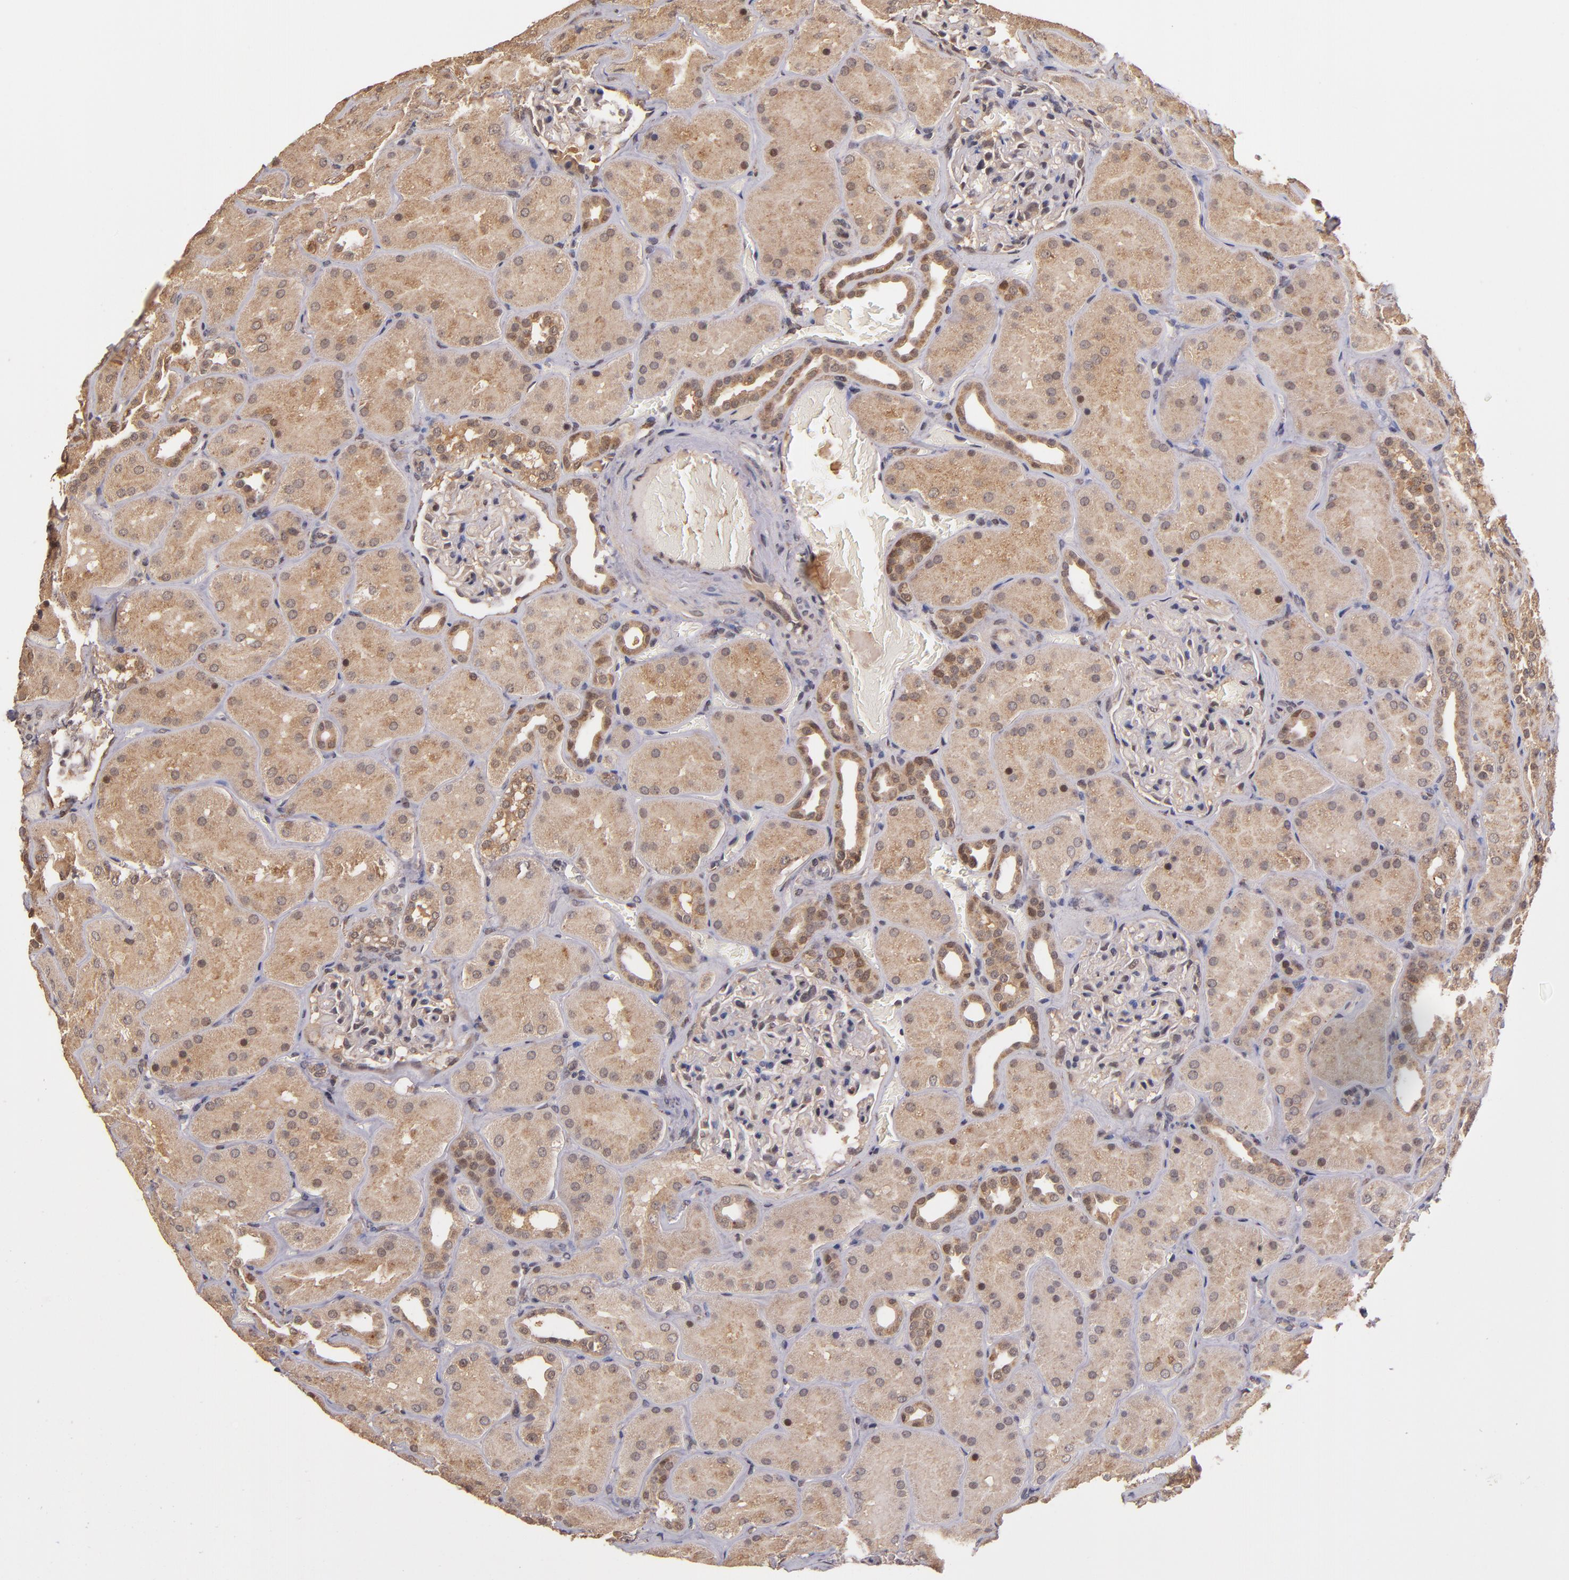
{"staining": {"intensity": "weak", "quantity": "<25%", "location": "cytoplasmic/membranous"}, "tissue": "kidney", "cell_type": "Cells in glomeruli", "image_type": "normal", "snomed": [{"axis": "morphology", "description": "Normal tissue, NOS"}, {"axis": "topography", "description": "Kidney"}], "caption": "Benign kidney was stained to show a protein in brown. There is no significant positivity in cells in glomeruli. (DAB (3,3'-diaminobenzidine) immunohistochemistry (IHC) visualized using brightfield microscopy, high magnification).", "gene": "RIOK3", "patient": {"sex": "male", "age": 28}}